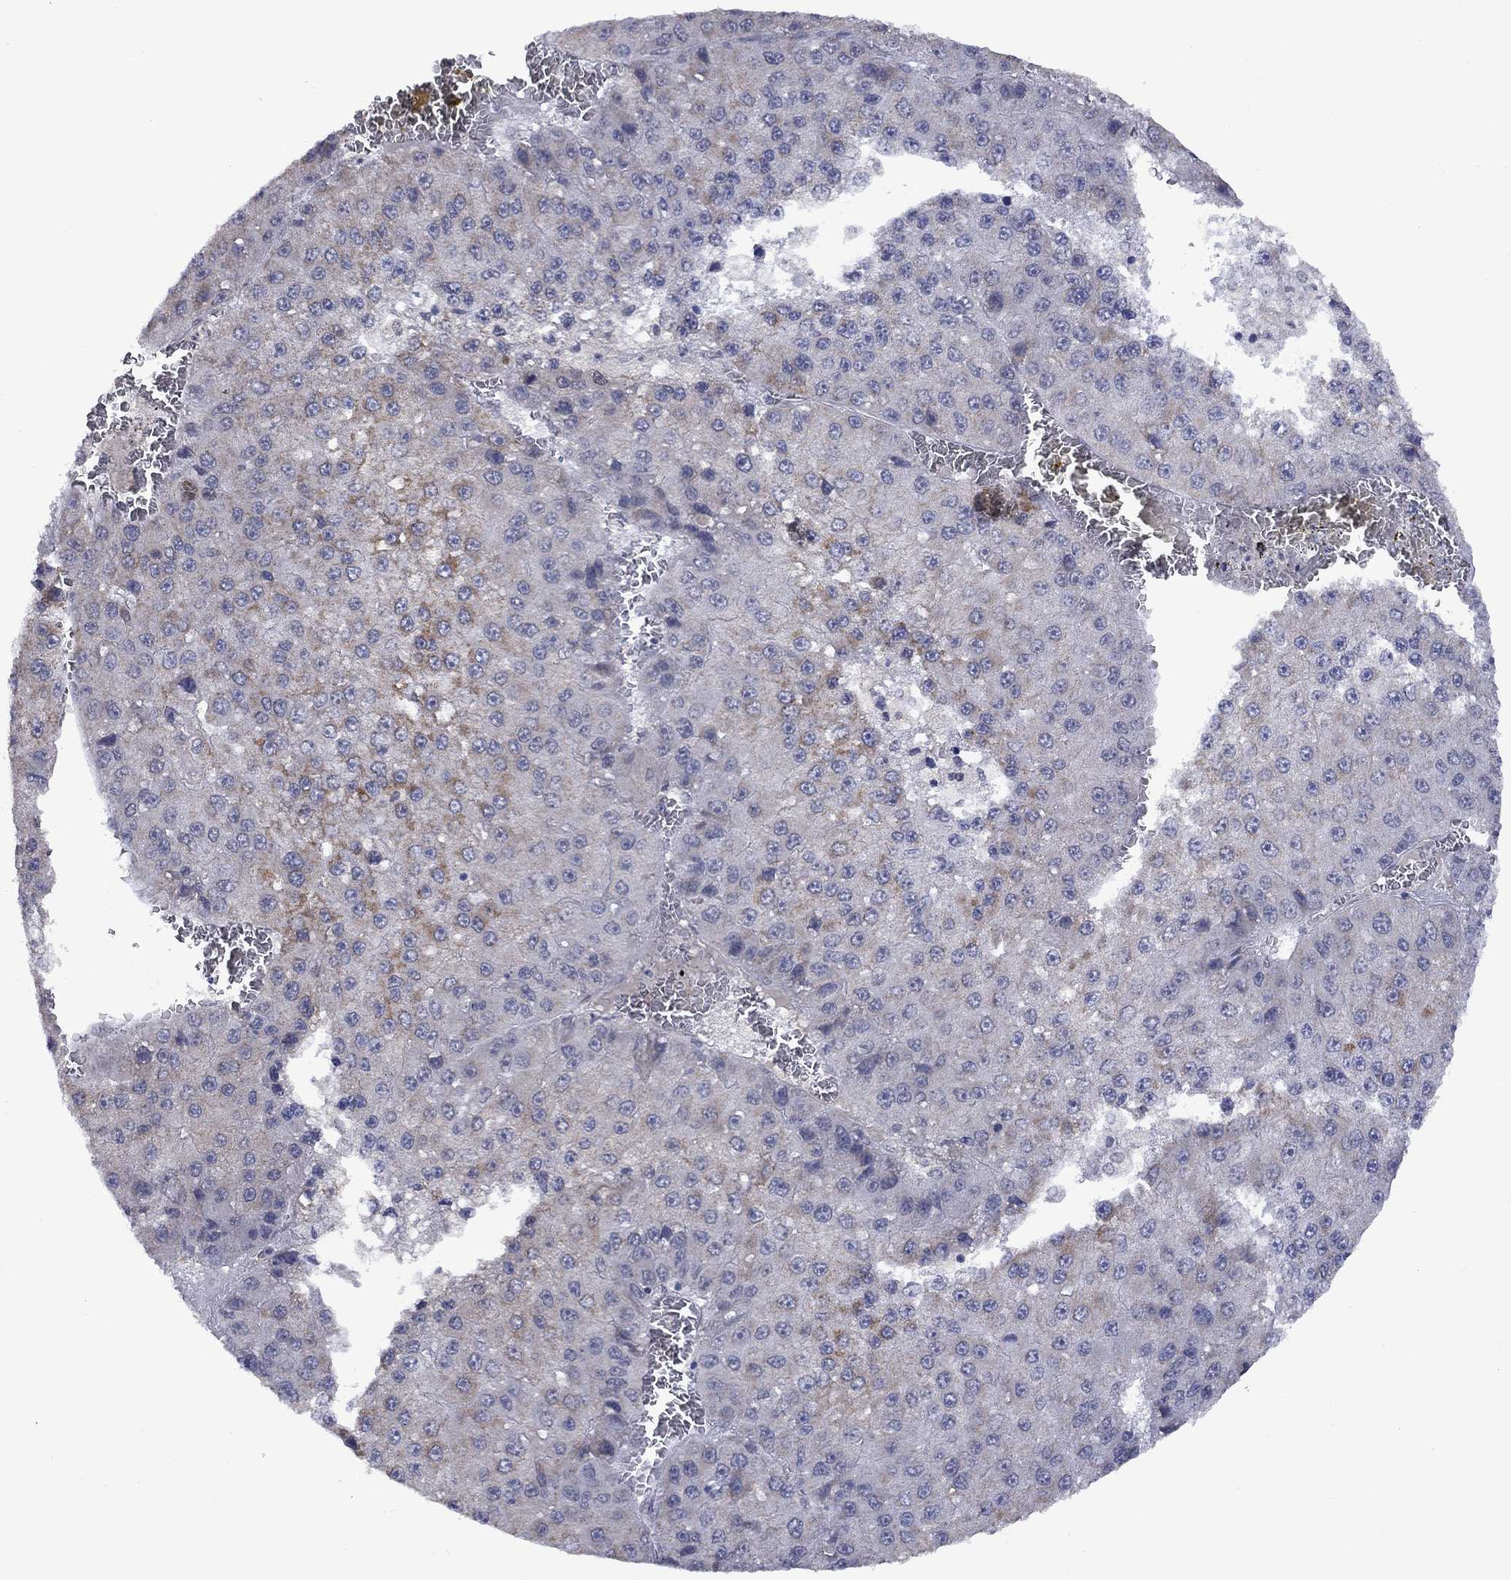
{"staining": {"intensity": "weak", "quantity": "<25%", "location": "cytoplasmic/membranous"}, "tissue": "liver cancer", "cell_type": "Tumor cells", "image_type": "cancer", "snomed": [{"axis": "morphology", "description": "Carcinoma, Hepatocellular, NOS"}, {"axis": "topography", "description": "Liver"}], "caption": "IHC histopathology image of neoplastic tissue: human hepatocellular carcinoma (liver) stained with DAB exhibits no significant protein expression in tumor cells. (Stains: DAB immunohistochemistry (IHC) with hematoxylin counter stain, Microscopy: brightfield microscopy at high magnification).", "gene": "KCNJ16", "patient": {"sex": "female", "age": 73}}